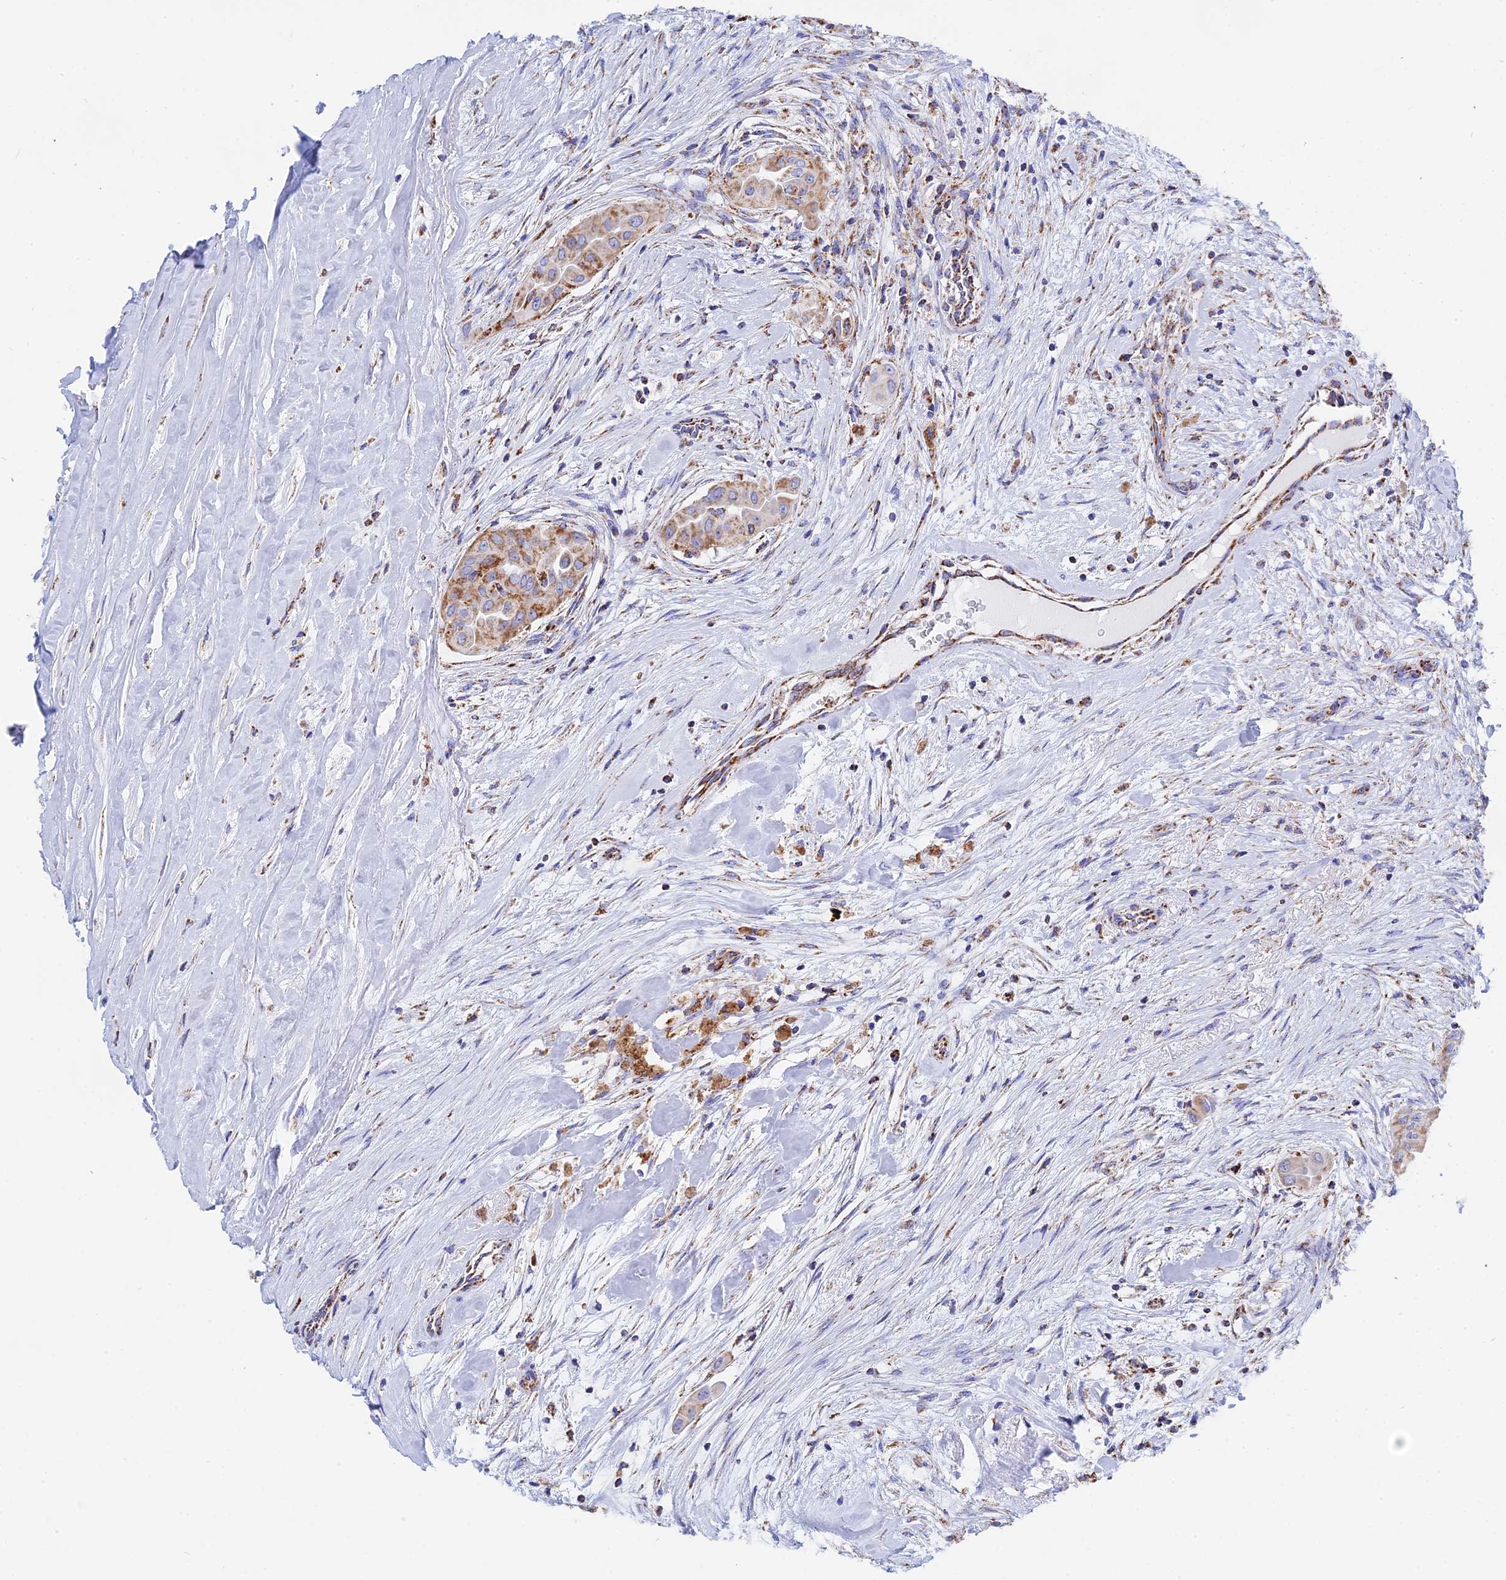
{"staining": {"intensity": "moderate", "quantity": ">75%", "location": "cytoplasmic/membranous"}, "tissue": "thyroid cancer", "cell_type": "Tumor cells", "image_type": "cancer", "snomed": [{"axis": "morphology", "description": "Papillary adenocarcinoma, NOS"}, {"axis": "topography", "description": "Thyroid gland"}], "caption": "Thyroid cancer (papillary adenocarcinoma) tissue shows moderate cytoplasmic/membranous staining in approximately >75% of tumor cells, visualized by immunohistochemistry.", "gene": "NDUFA5", "patient": {"sex": "female", "age": 59}}